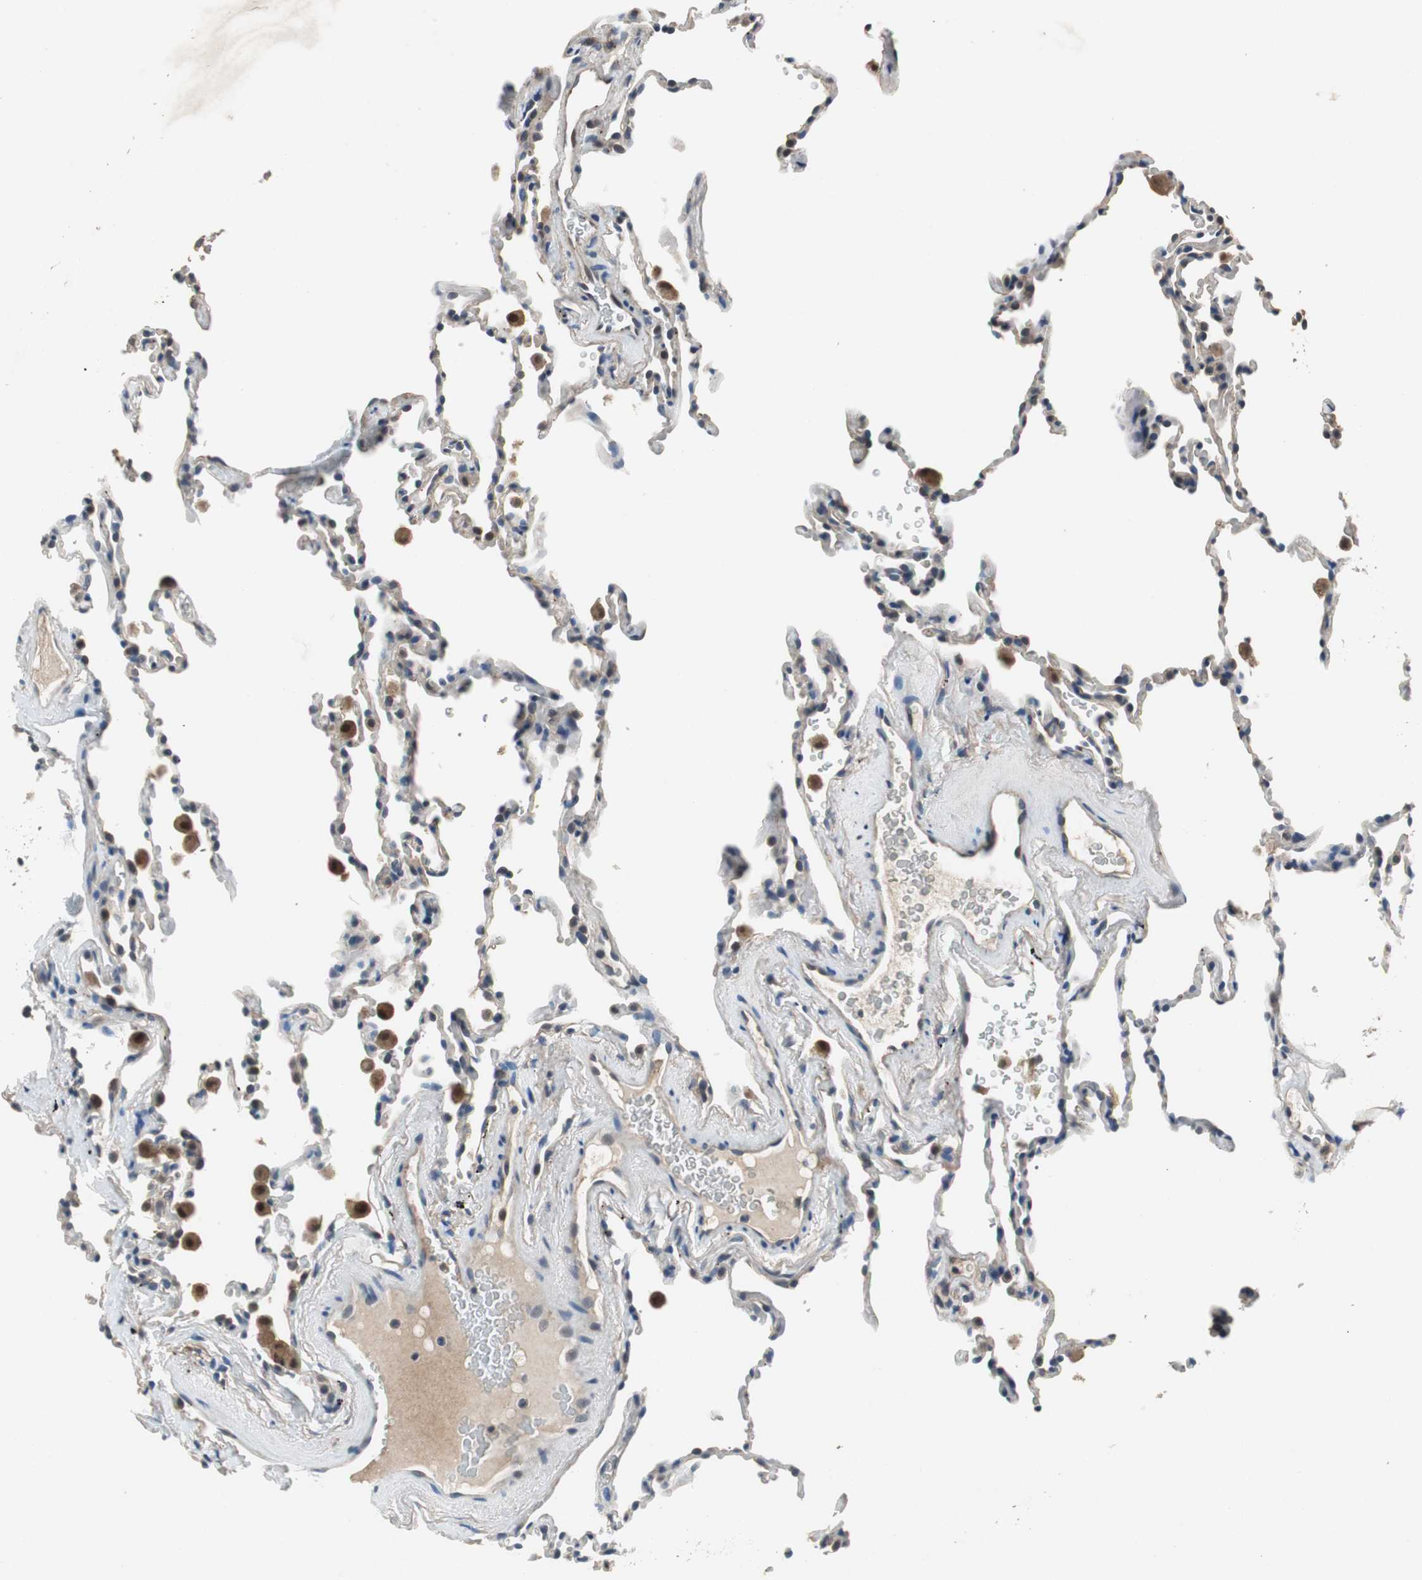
{"staining": {"intensity": "negative", "quantity": "none", "location": "none"}, "tissue": "lung", "cell_type": "Alveolar cells", "image_type": "normal", "snomed": [{"axis": "morphology", "description": "Normal tissue, NOS"}, {"axis": "morphology", "description": "Soft tissue tumor metastatic"}, {"axis": "topography", "description": "Lung"}], "caption": "Histopathology image shows no significant protein expression in alveolar cells of normal lung. (DAB immunohistochemistry visualized using brightfield microscopy, high magnification).", "gene": "PI4KB", "patient": {"sex": "male", "age": 59}}